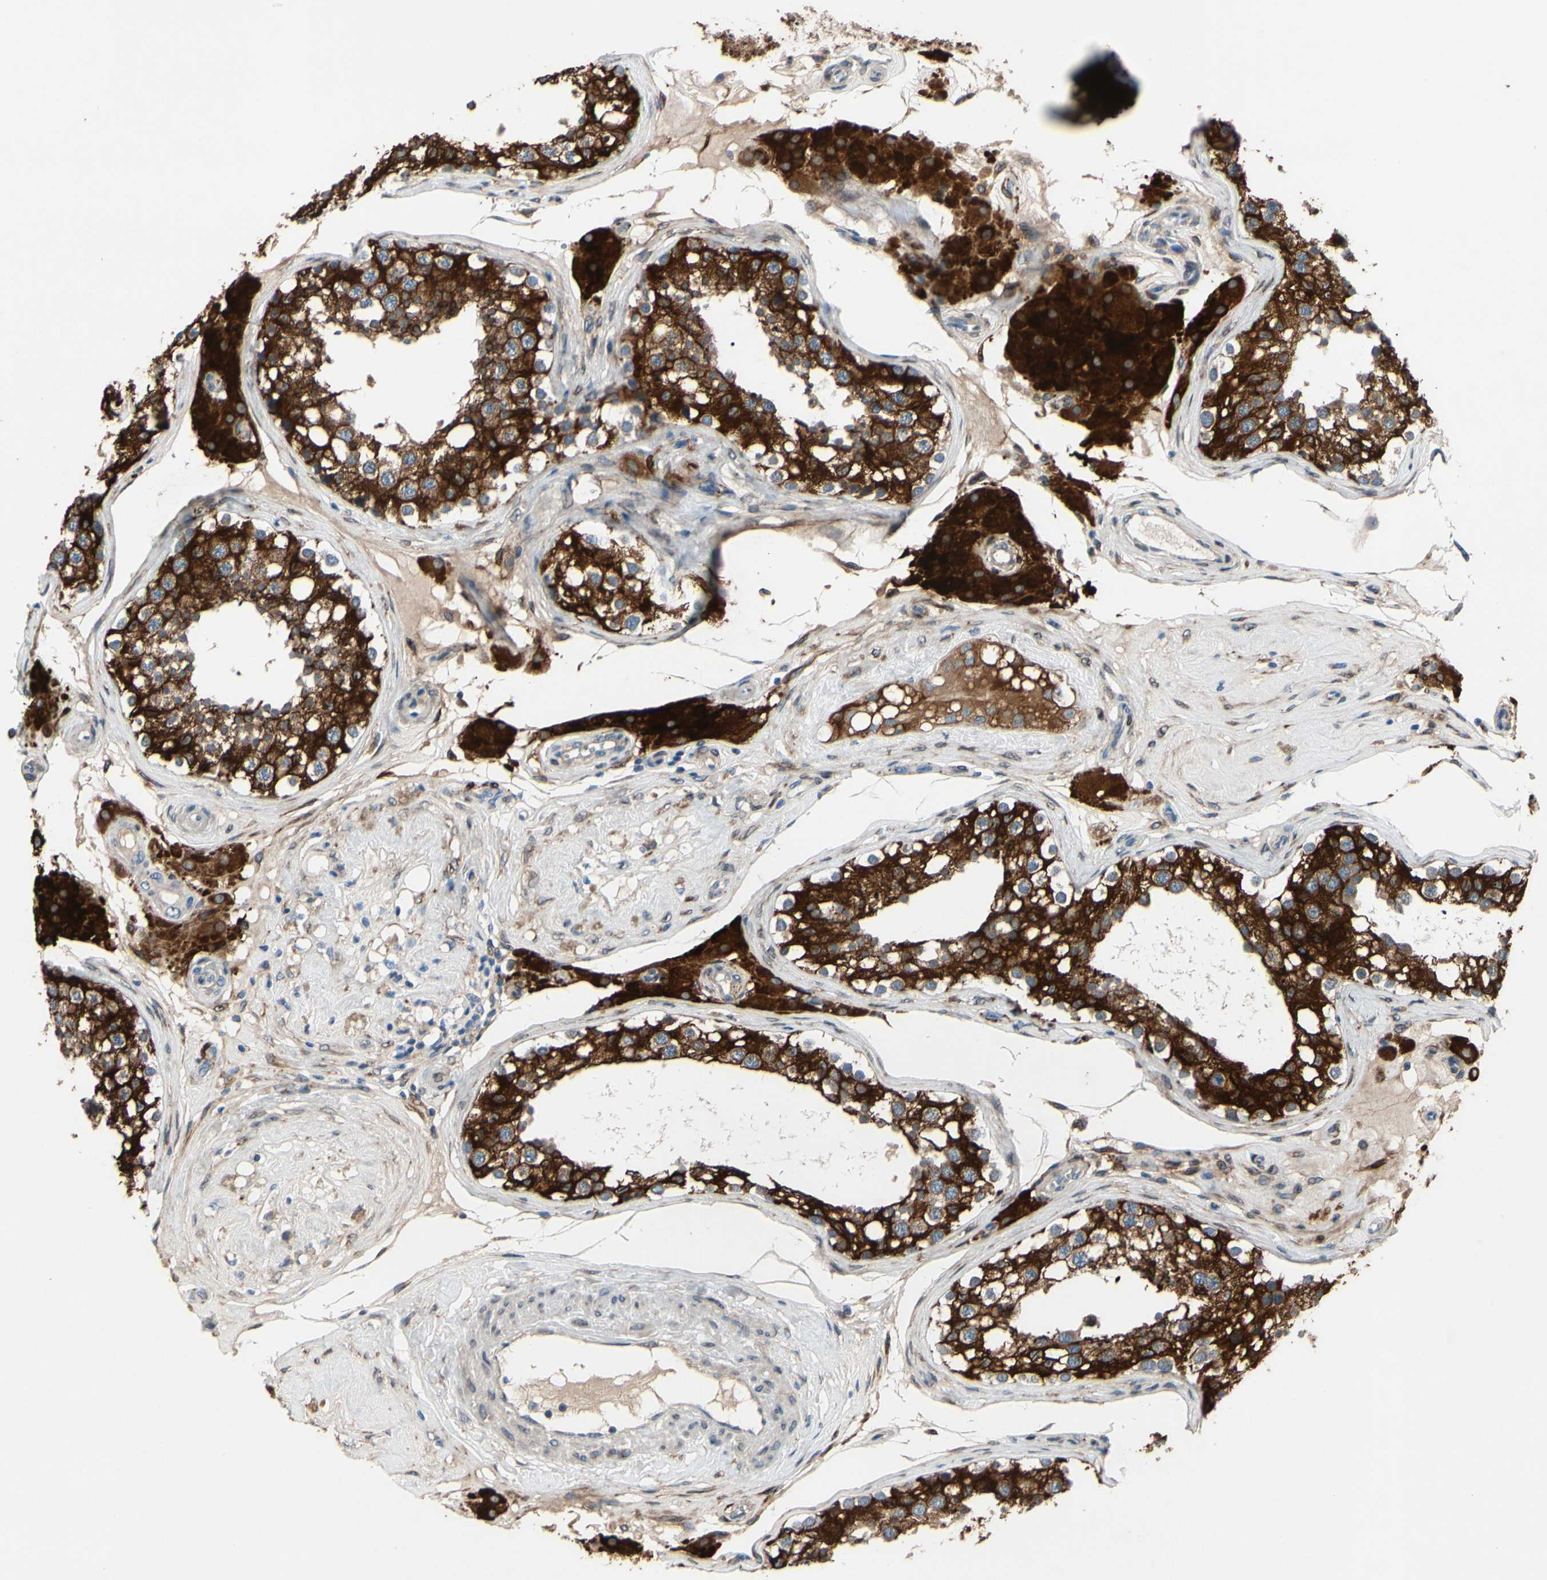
{"staining": {"intensity": "strong", "quantity": ">75%", "location": "cytoplasmic/membranous"}, "tissue": "testis", "cell_type": "Cells in seminiferous ducts", "image_type": "normal", "snomed": [{"axis": "morphology", "description": "Normal tissue, NOS"}, {"axis": "topography", "description": "Testis"}], "caption": "Cells in seminiferous ducts reveal high levels of strong cytoplasmic/membranous expression in about >75% of cells in normal testis. Immunohistochemistry (ihc) stains the protein in brown and the nuclei are stained blue.", "gene": "PRXL2A", "patient": {"sex": "male", "age": 68}}